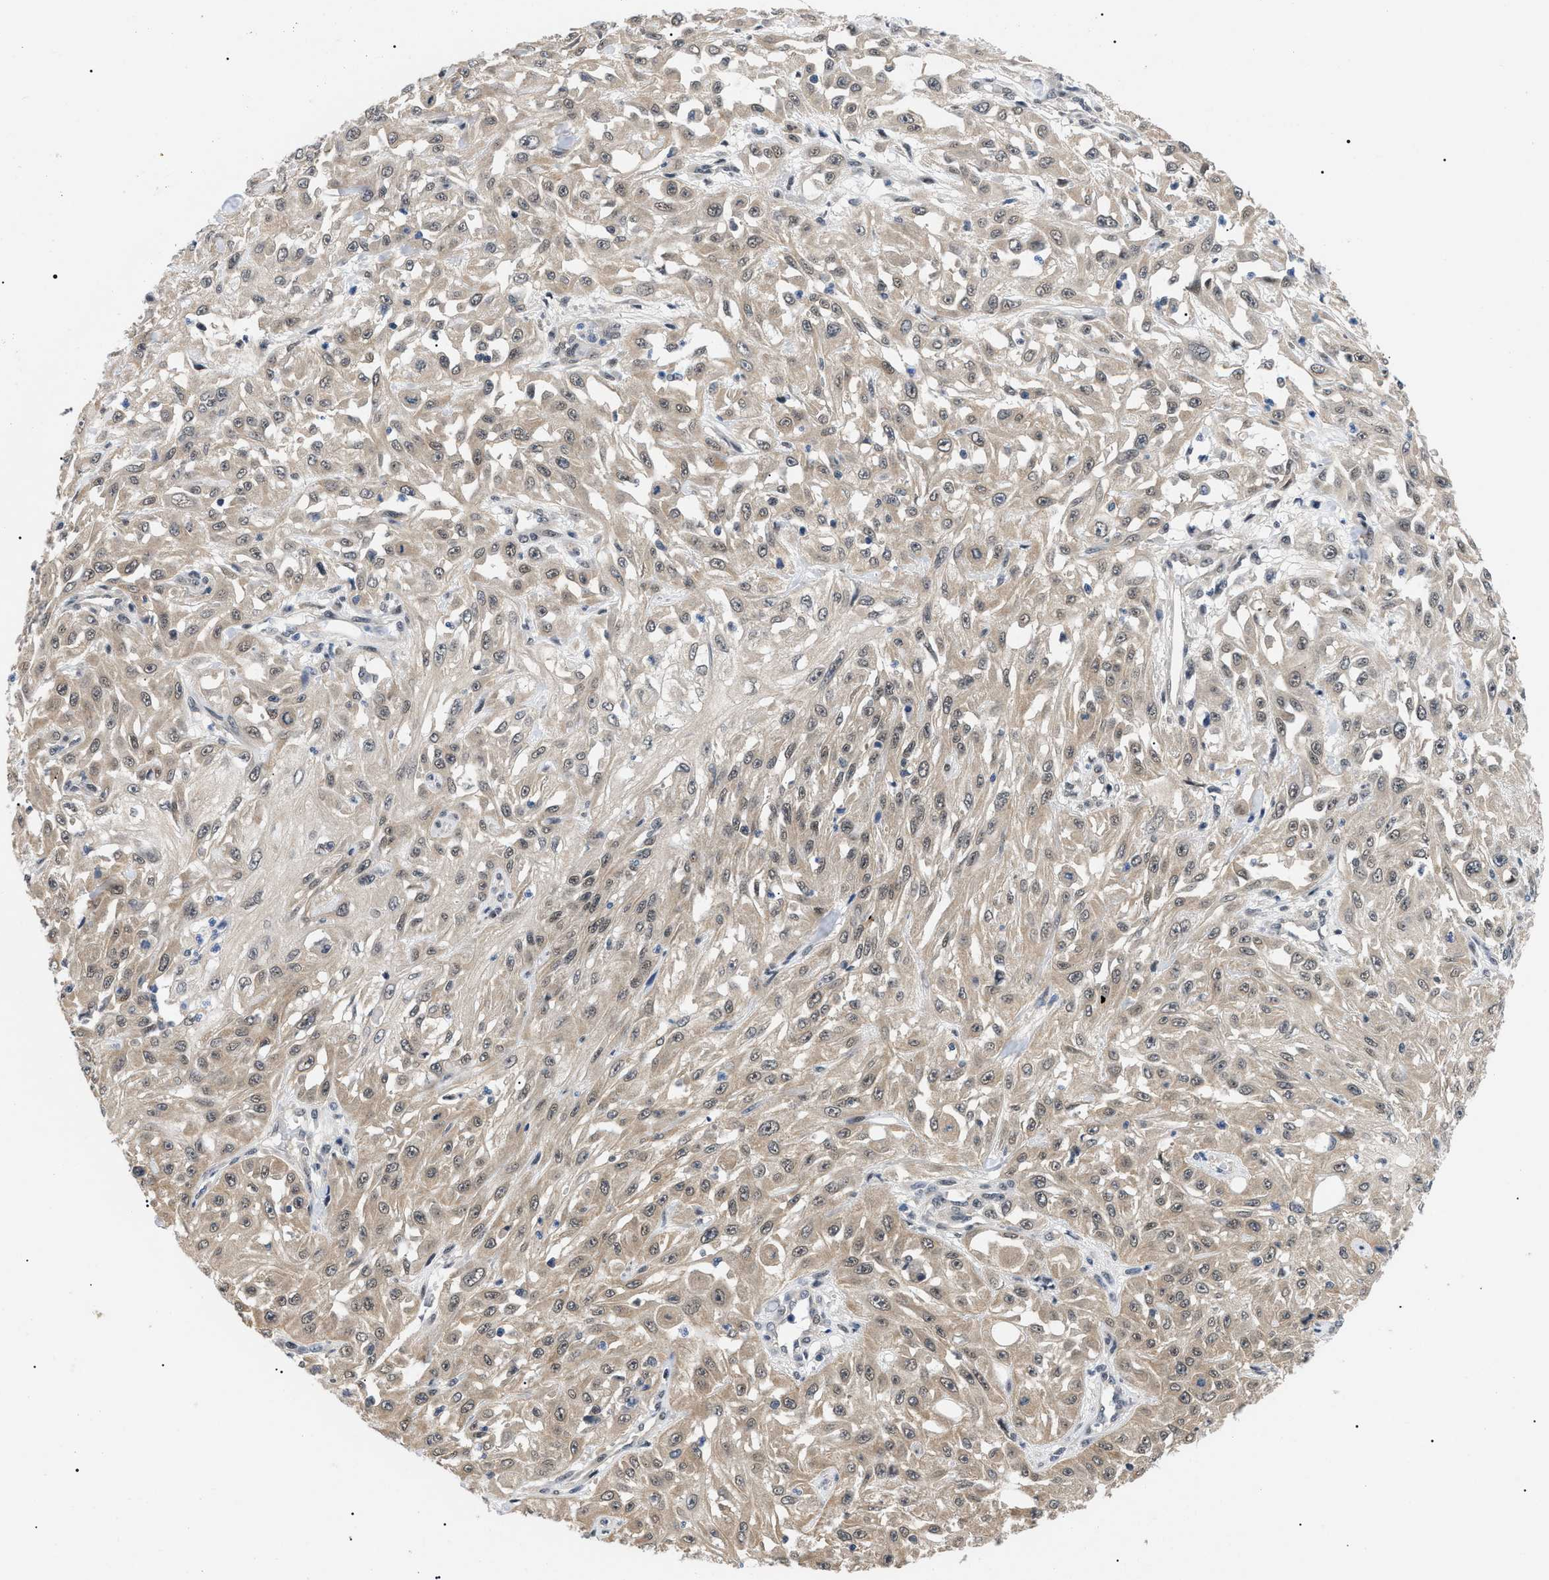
{"staining": {"intensity": "weak", "quantity": ">75%", "location": "cytoplasmic/membranous,nuclear"}, "tissue": "skin cancer", "cell_type": "Tumor cells", "image_type": "cancer", "snomed": [{"axis": "morphology", "description": "Squamous cell carcinoma, NOS"}, {"axis": "morphology", "description": "Squamous cell carcinoma, metastatic, NOS"}, {"axis": "topography", "description": "Skin"}, {"axis": "topography", "description": "Lymph node"}], "caption": "Protein analysis of skin cancer (metastatic squamous cell carcinoma) tissue displays weak cytoplasmic/membranous and nuclear positivity in about >75% of tumor cells. (Brightfield microscopy of DAB IHC at high magnification).", "gene": "GARRE1", "patient": {"sex": "male", "age": 75}}